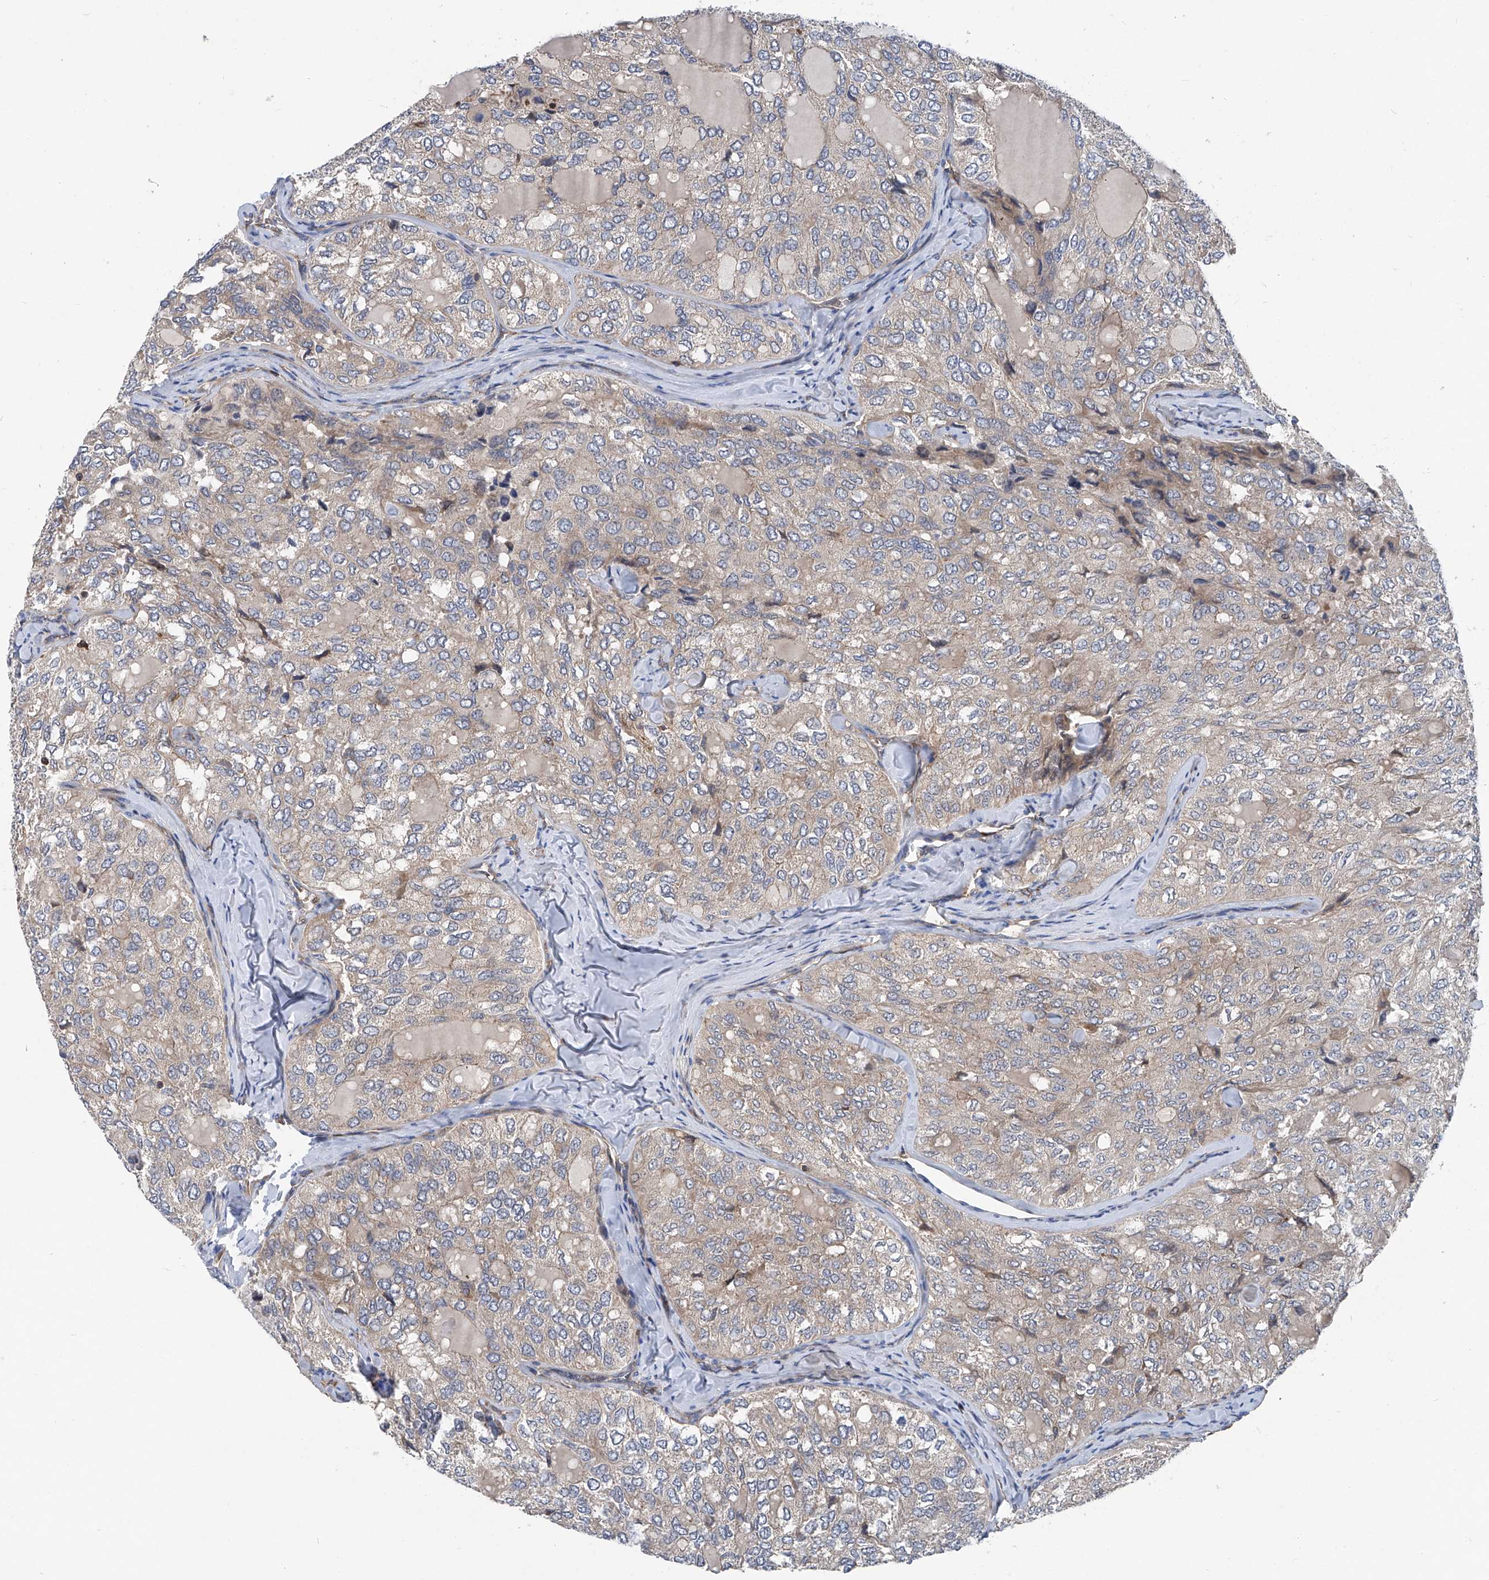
{"staining": {"intensity": "weak", "quantity": "25%-75%", "location": "cytoplasmic/membranous"}, "tissue": "thyroid cancer", "cell_type": "Tumor cells", "image_type": "cancer", "snomed": [{"axis": "morphology", "description": "Follicular adenoma carcinoma, NOS"}, {"axis": "topography", "description": "Thyroid gland"}], "caption": "This is a micrograph of immunohistochemistry (IHC) staining of thyroid follicular adenoma carcinoma, which shows weak staining in the cytoplasmic/membranous of tumor cells.", "gene": "TRIM38", "patient": {"sex": "male", "age": 75}}